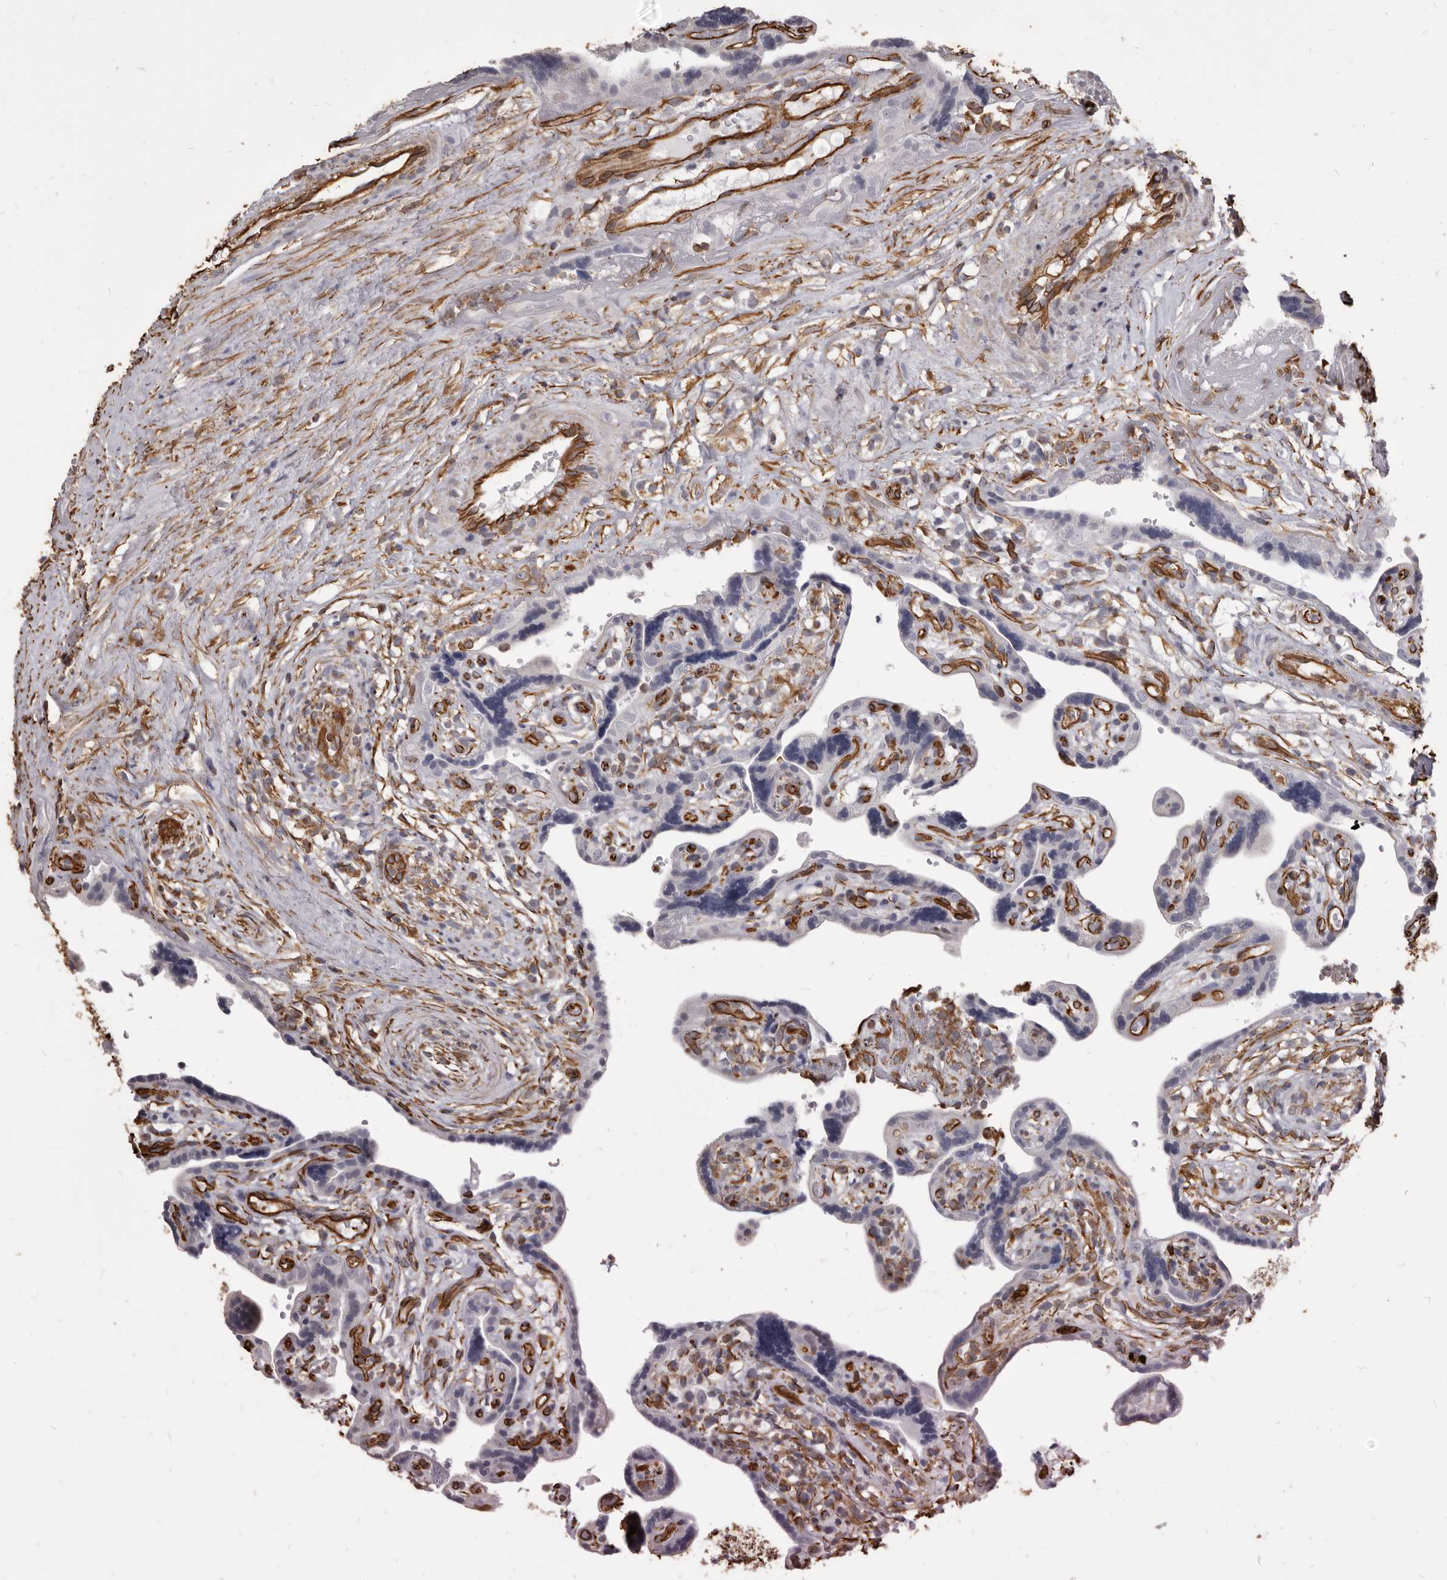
{"staining": {"intensity": "strong", "quantity": ">75%", "location": "cytoplasmic/membranous"}, "tissue": "placenta", "cell_type": "Decidual cells", "image_type": "normal", "snomed": [{"axis": "morphology", "description": "Normal tissue, NOS"}, {"axis": "topography", "description": "Placenta"}], "caption": "Immunohistochemical staining of benign placenta shows >75% levels of strong cytoplasmic/membranous protein staining in approximately >75% of decidual cells.", "gene": "MTURN", "patient": {"sex": "female", "age": 30}}